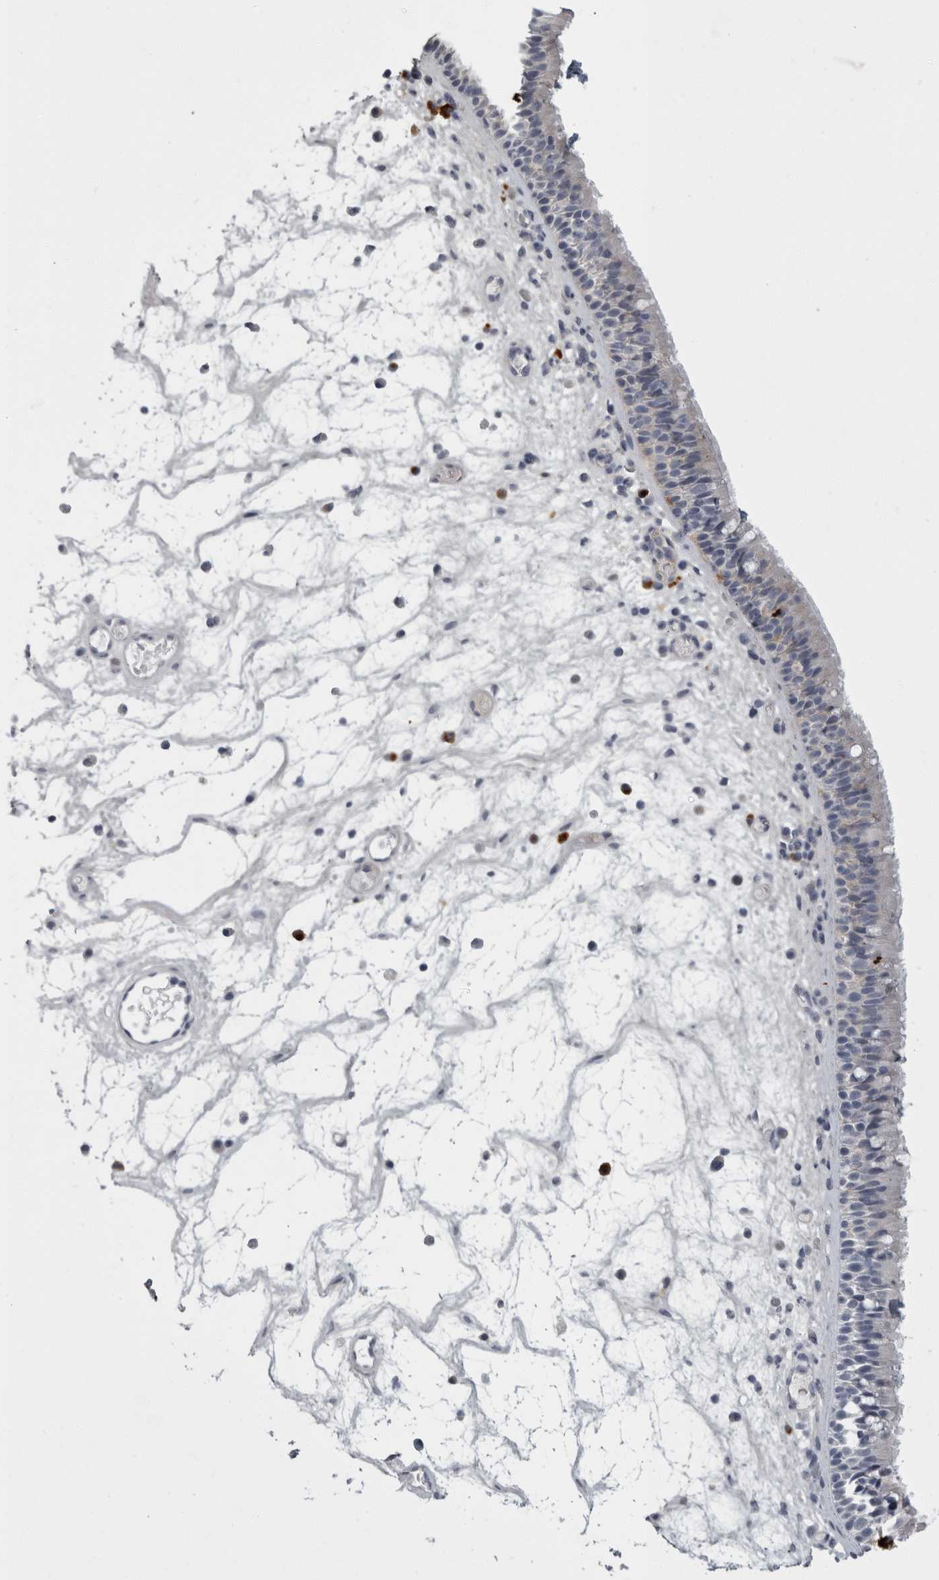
{"staining": {"intensity": "negative", "quantity": "none", "location": "none"}, "tissue": "nasopharynx", "cell_type": "Respiratory epithelial cells", "image_type": "normal", "snomed": [{"axis": "morphology", "description": "Normal tissue, NOS"}, {"axis": "morphology", "description": "Inflammation, NOS"}, {"axis": "morphology", "description": "Malignant melanoma, Metastatic site"}, {"axis": "topography", "description": "Nasopharynx"}], "caption": "Micrograph shows no significant protein staining in respiratory epithelial cells of unremarkable nasopharynx. Nuclei are stained in blue.", "gene": "SLC25A39", "patient": {"sex": "male", "age": 70}}